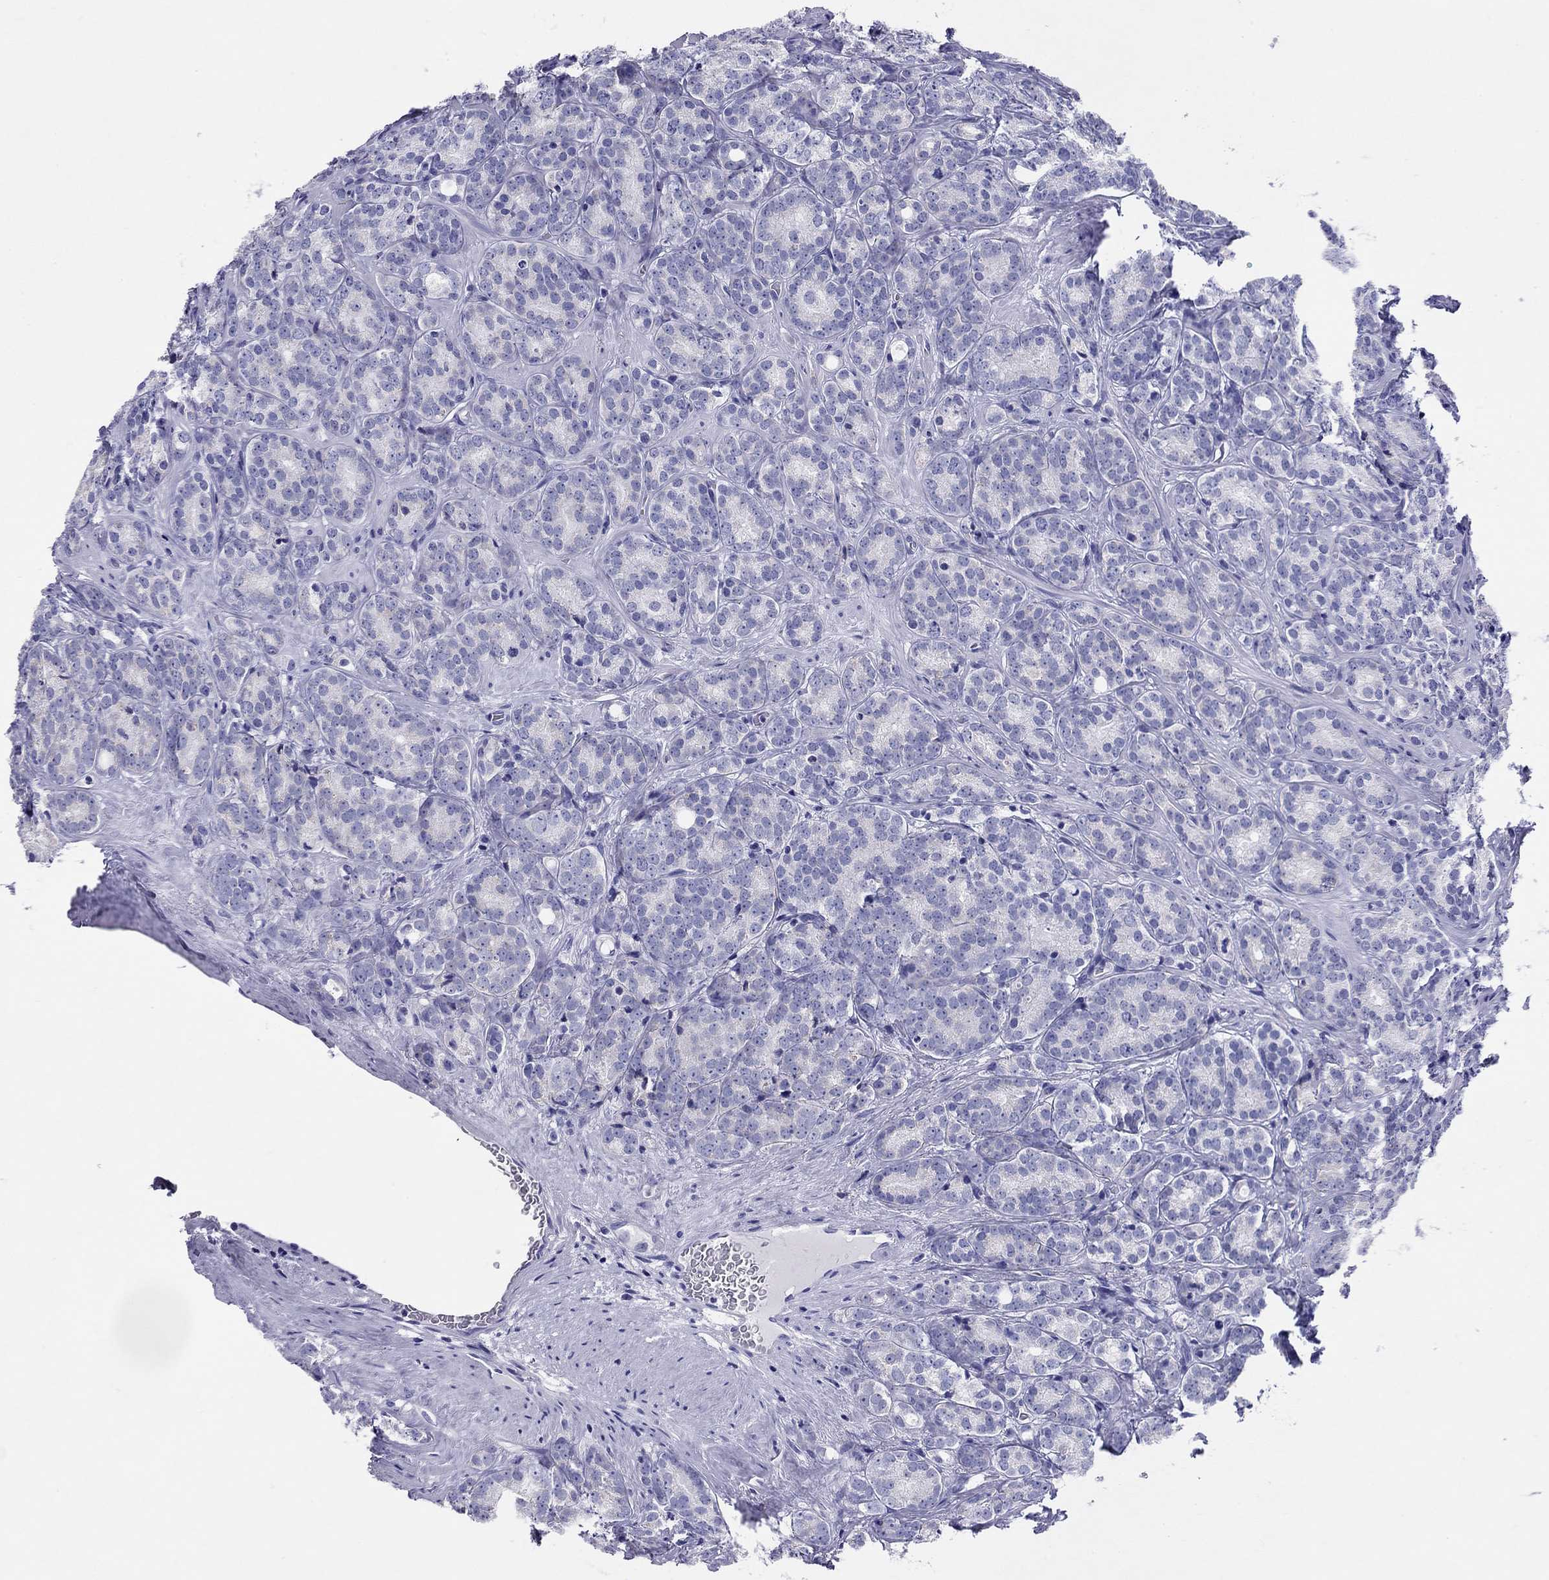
{"staining": {"intensity": "negative", "quantity": "none", "location": "none"}, "tissue": "prostate cancer", "cell_type": "Tumor cells", "image_type": "cancer", "snomed": [{"axis": "morphology", "description": "Adenocarcinoma, NOS"}, {"axis": "topography", "description": "Prostate"}], "caption": "DAB immunohistochemical staining of human prostate cancer (adenocarcinoma) reveals no significant expression in tumor cells.", "gene": "DPY19L2", "patient": {"sex": "male", "age": 71}}